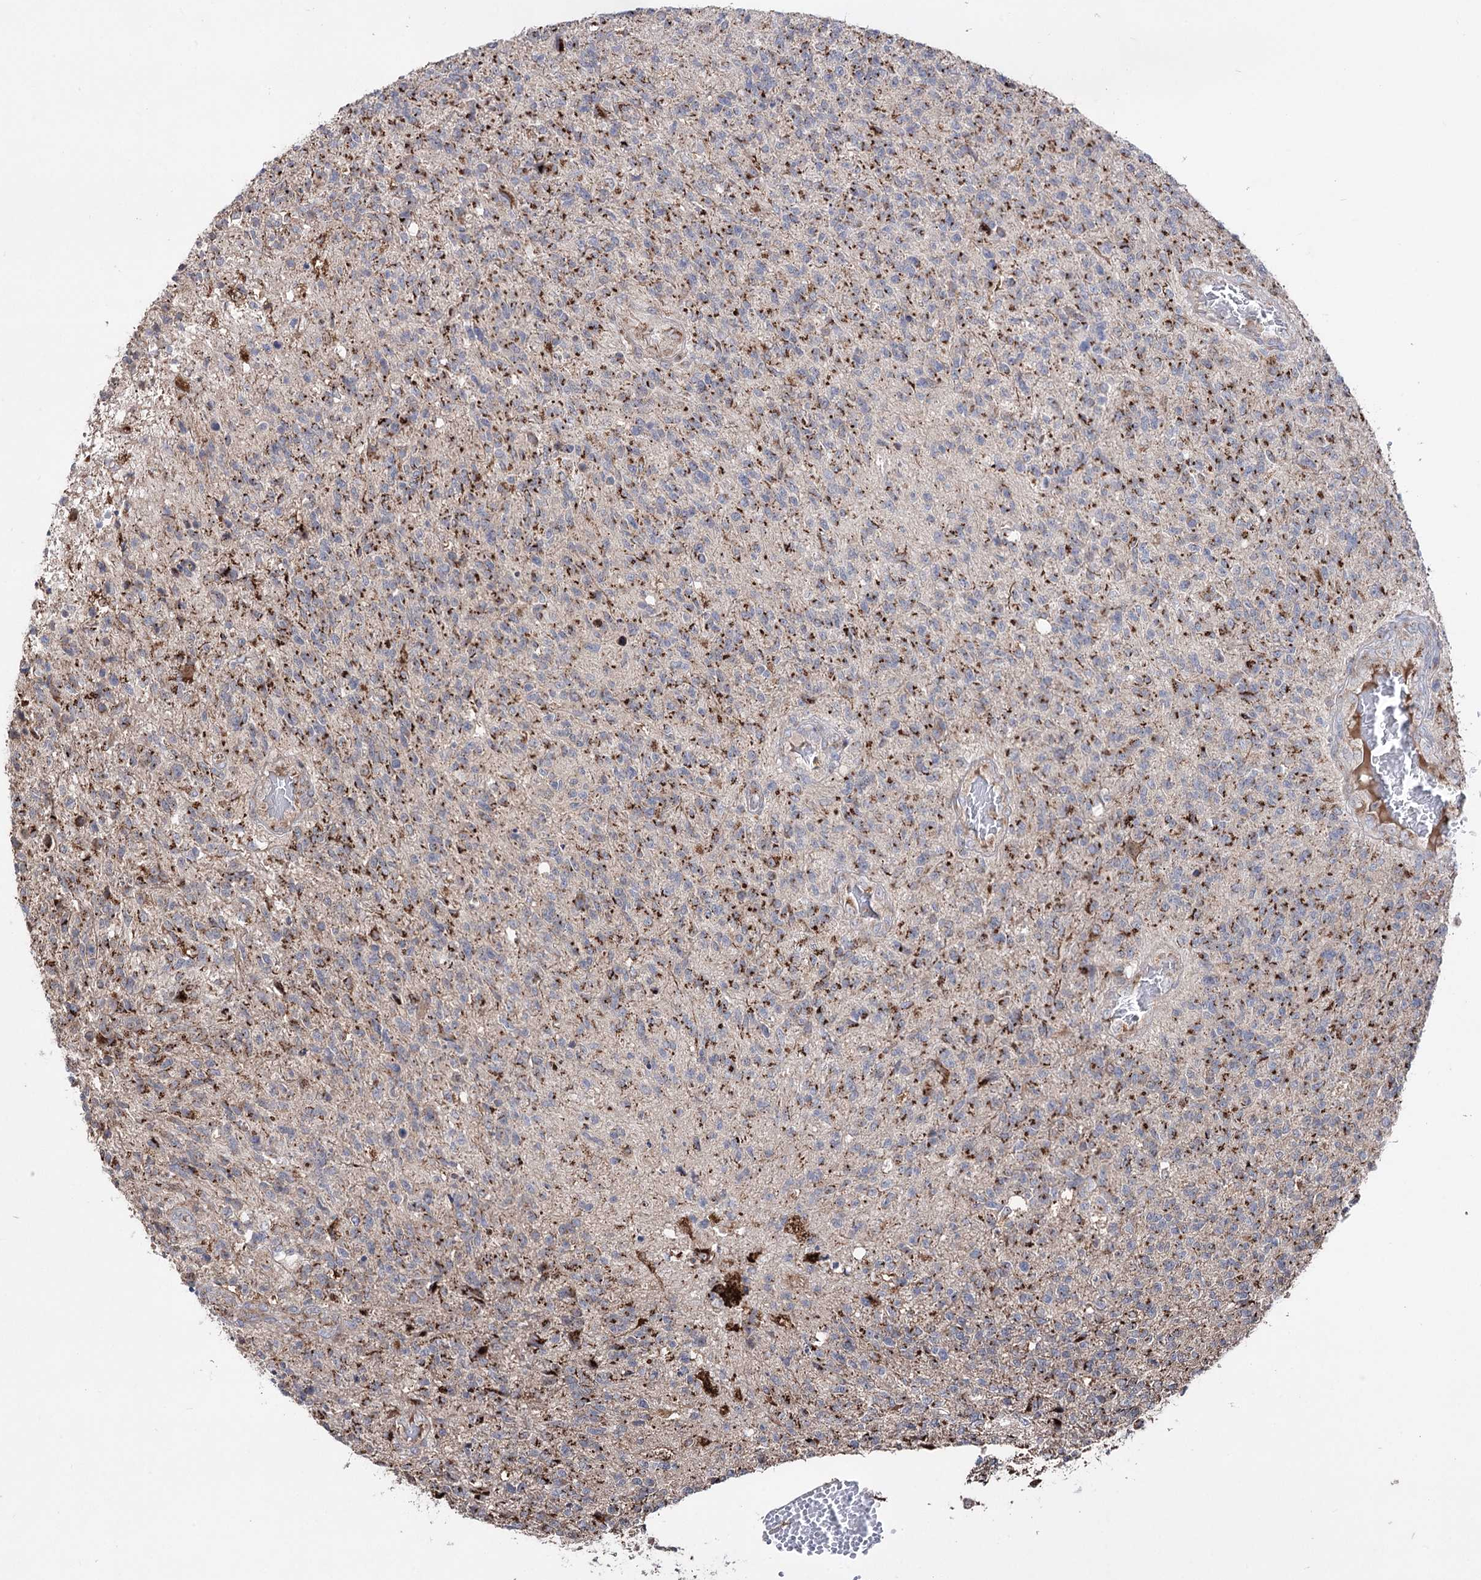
{"staining": {"intensity": "strong", "quantity": "25%-75%", "location": "cytoplasmic/membranous"}, "tissue": "glioma", "cell_type": "Tumor cells", "image_type": "cancer", "snomed": [{"axis": "morphology", "description": "Glioma, malignant, High grade"}, {"axis": "topography", "description": "Brain"}], "caption": "Glioma stained for a protein (brown) demonstrates strong cytoplasmic/membranous positive positivity in approximately 25%-75% of tumor cells.", "gene": "ARHGAP20", "patient": {"sex": "male", "age": 56}}